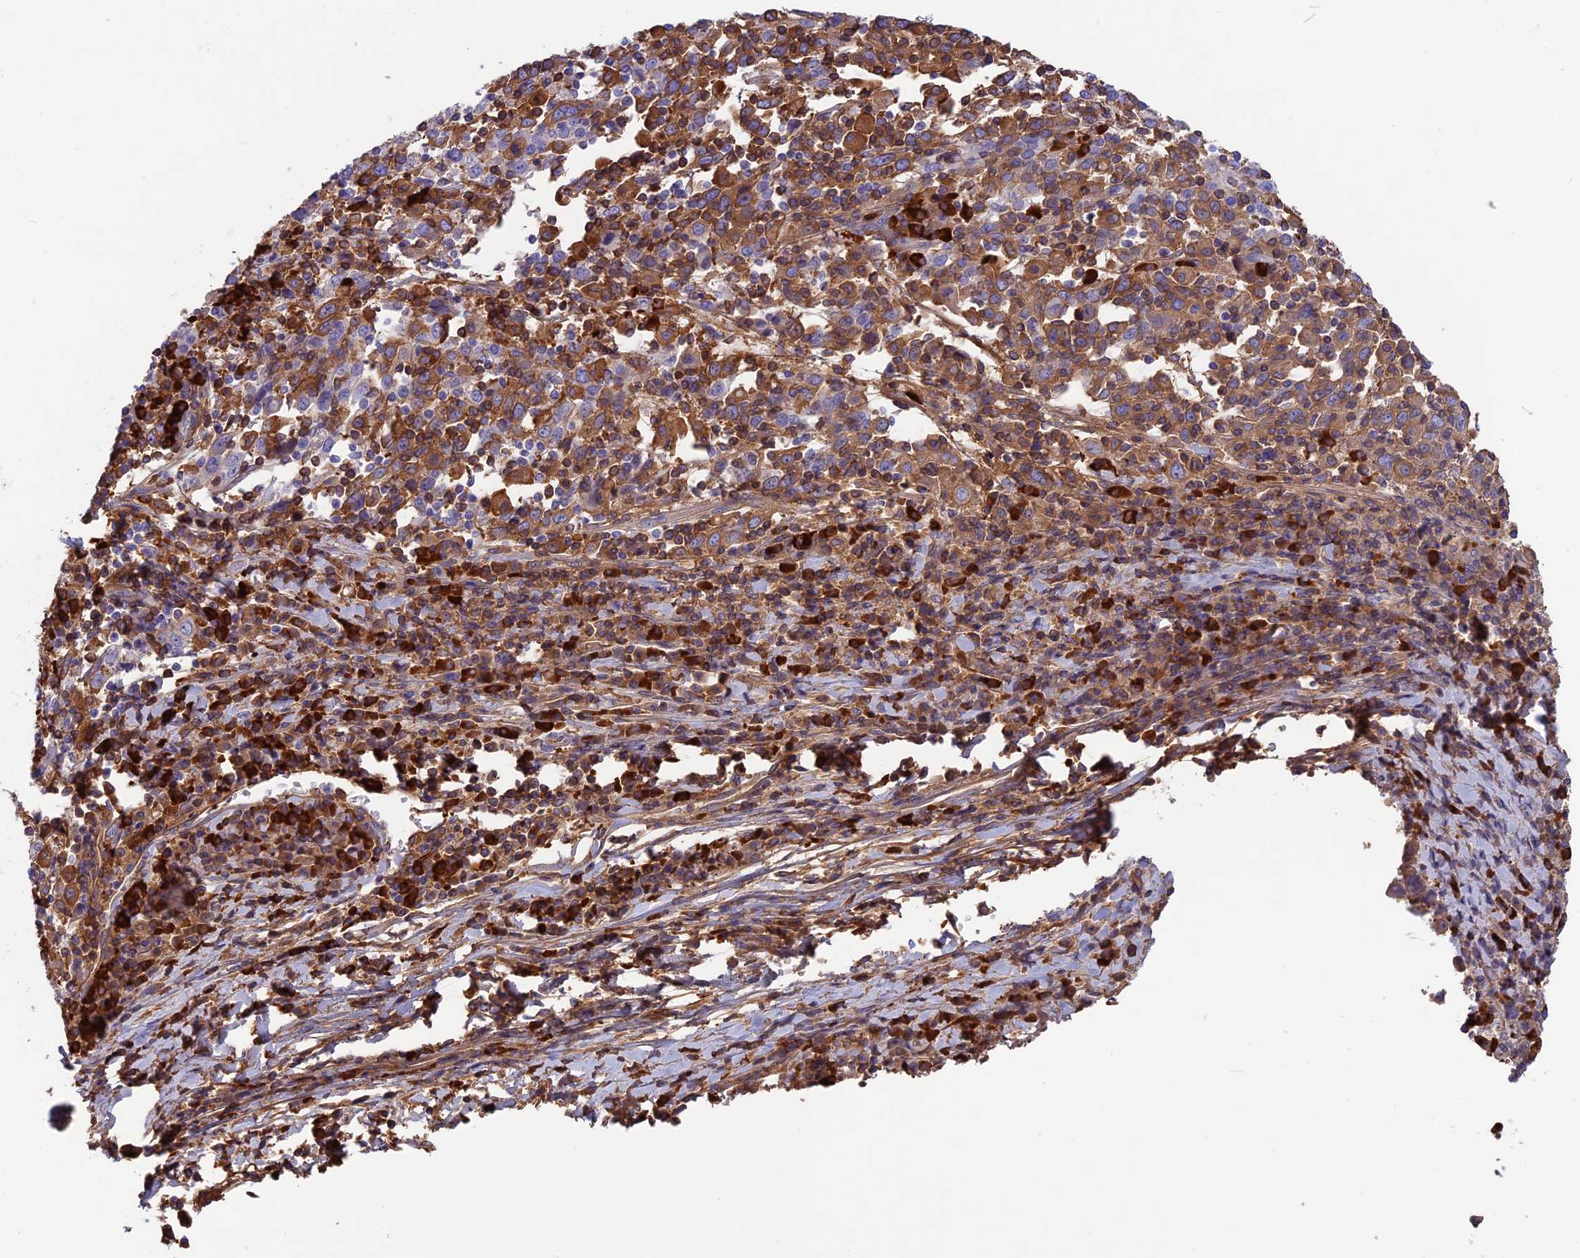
{"staining": {"intensity": "moderate", "quantity": ">75%", "location": "cytoplasmic/membranous"}, "tissue": "cervical cancer", "cell_type": "Tumor cells", "image_type": "cancer", "snomed": [{"axis": "morphology", "description": "Squamous cell carcinoma, NOS"}, {"axis": "topography", "description": "Cervix"}], "caption": "A brown stain shows moderate cytoplasmic/membranous staining of a protein in cervical cancer (squamous cell carcinoma) tumor cells. The staining was performed using DAB (3,3'-diaminobenzidine), with brown indicating positive protein expression. Nuclei are stained blue with hematoxylin.", "gene": "SNAP91", "patient": {"sex": "female", "age": 46}}